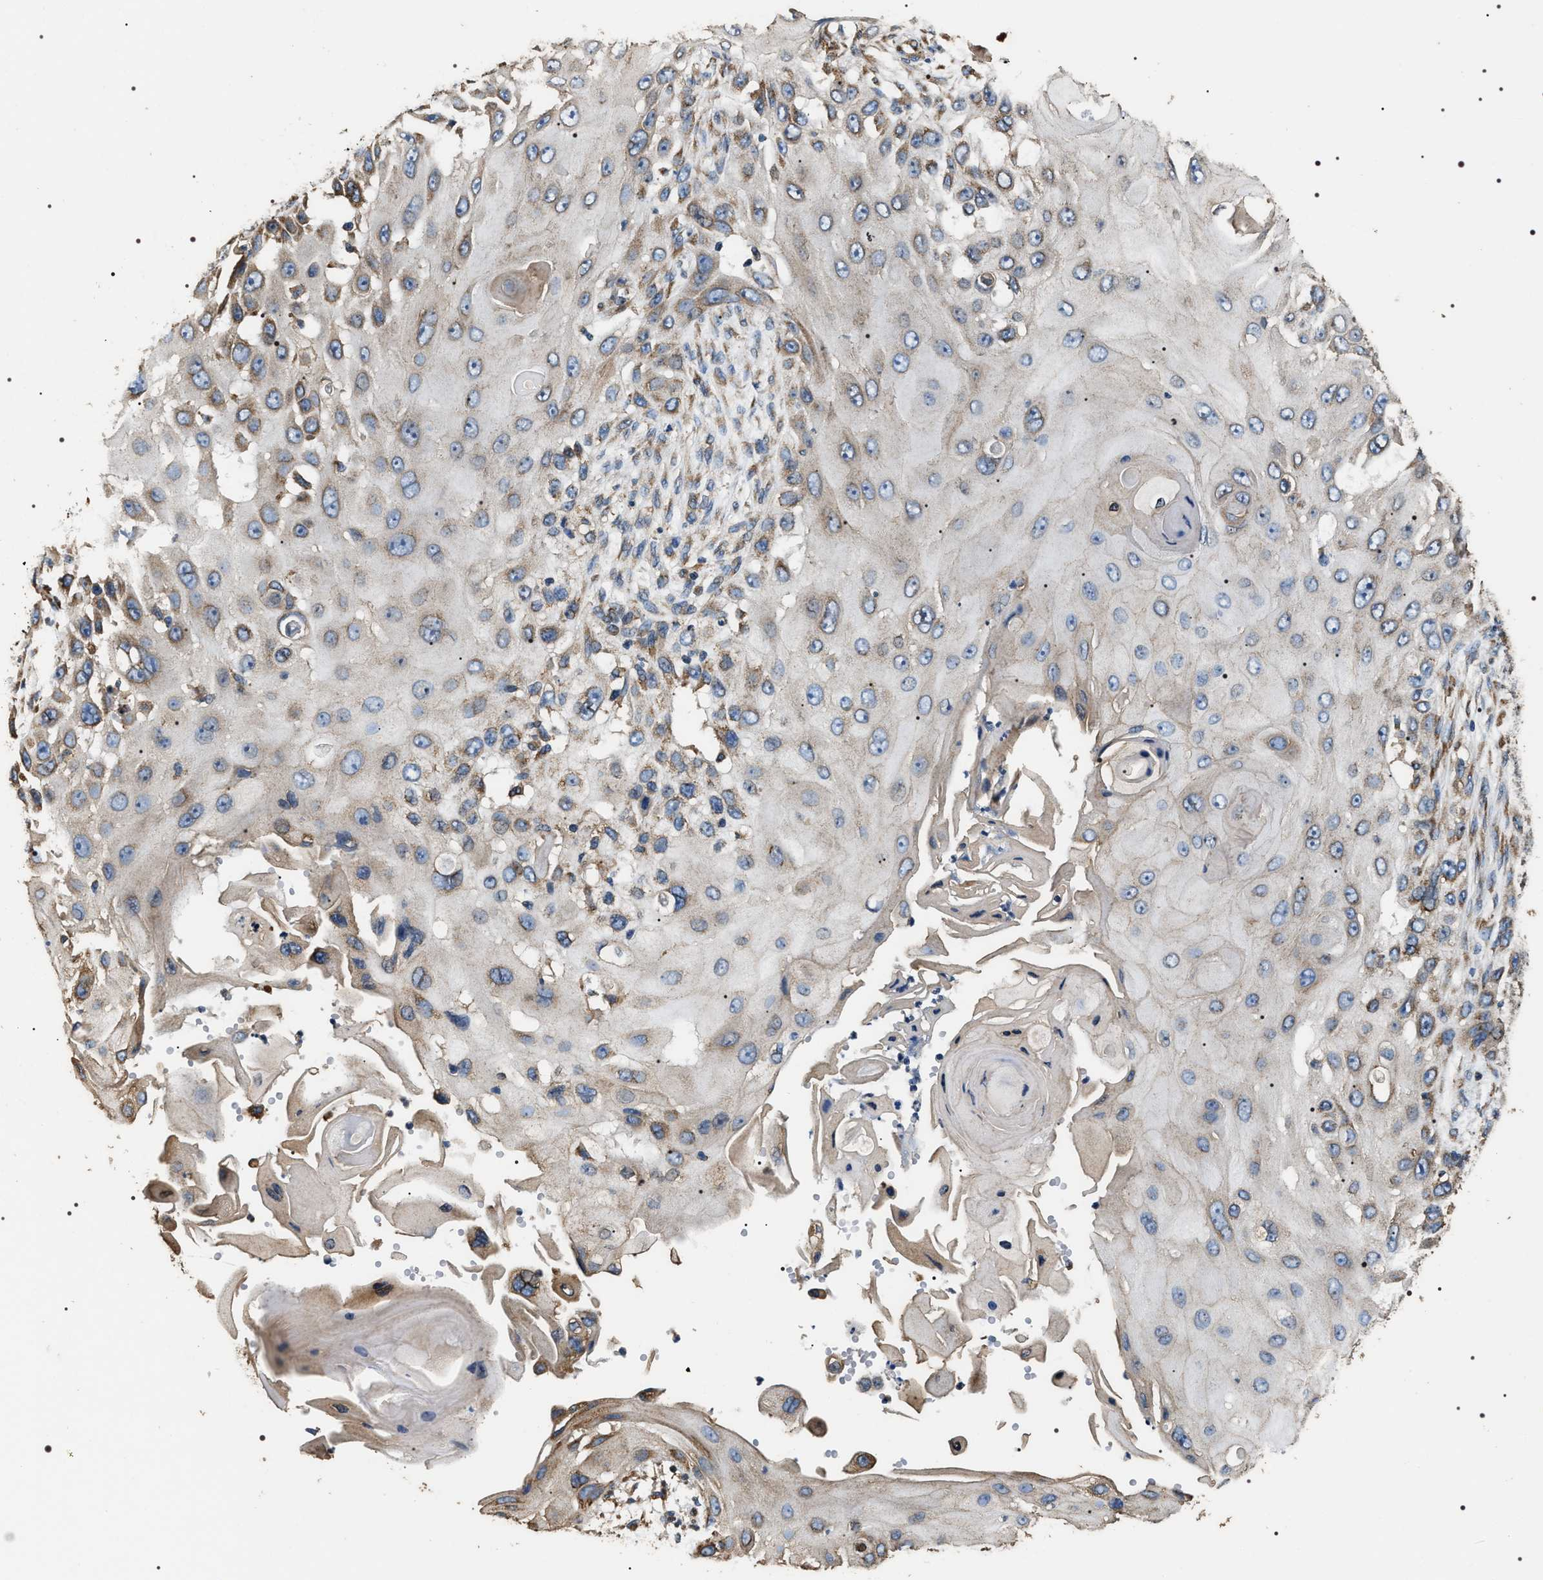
{"staining": {"intensity": "moderate", "quantity": ">75%", "location": "cytoplasmic/membranous"}, "tissue": "skin cancer", "cell_type": "Tumor cells", "image_type": "cancer", "snomed": [{"axis": "morphology", "description": "Squamous cell carcinoma, NOS"}, {"axis": "topography", "description": "Skin"}], "caption": "Approximately >75% of tumor cells in skin cancer show moderate cytoplasmic/membranous protein expression as visualized by brown immunohistochemical staining.", "gene": "KTN1", "patient": {"sex": "female", "age": 44}}